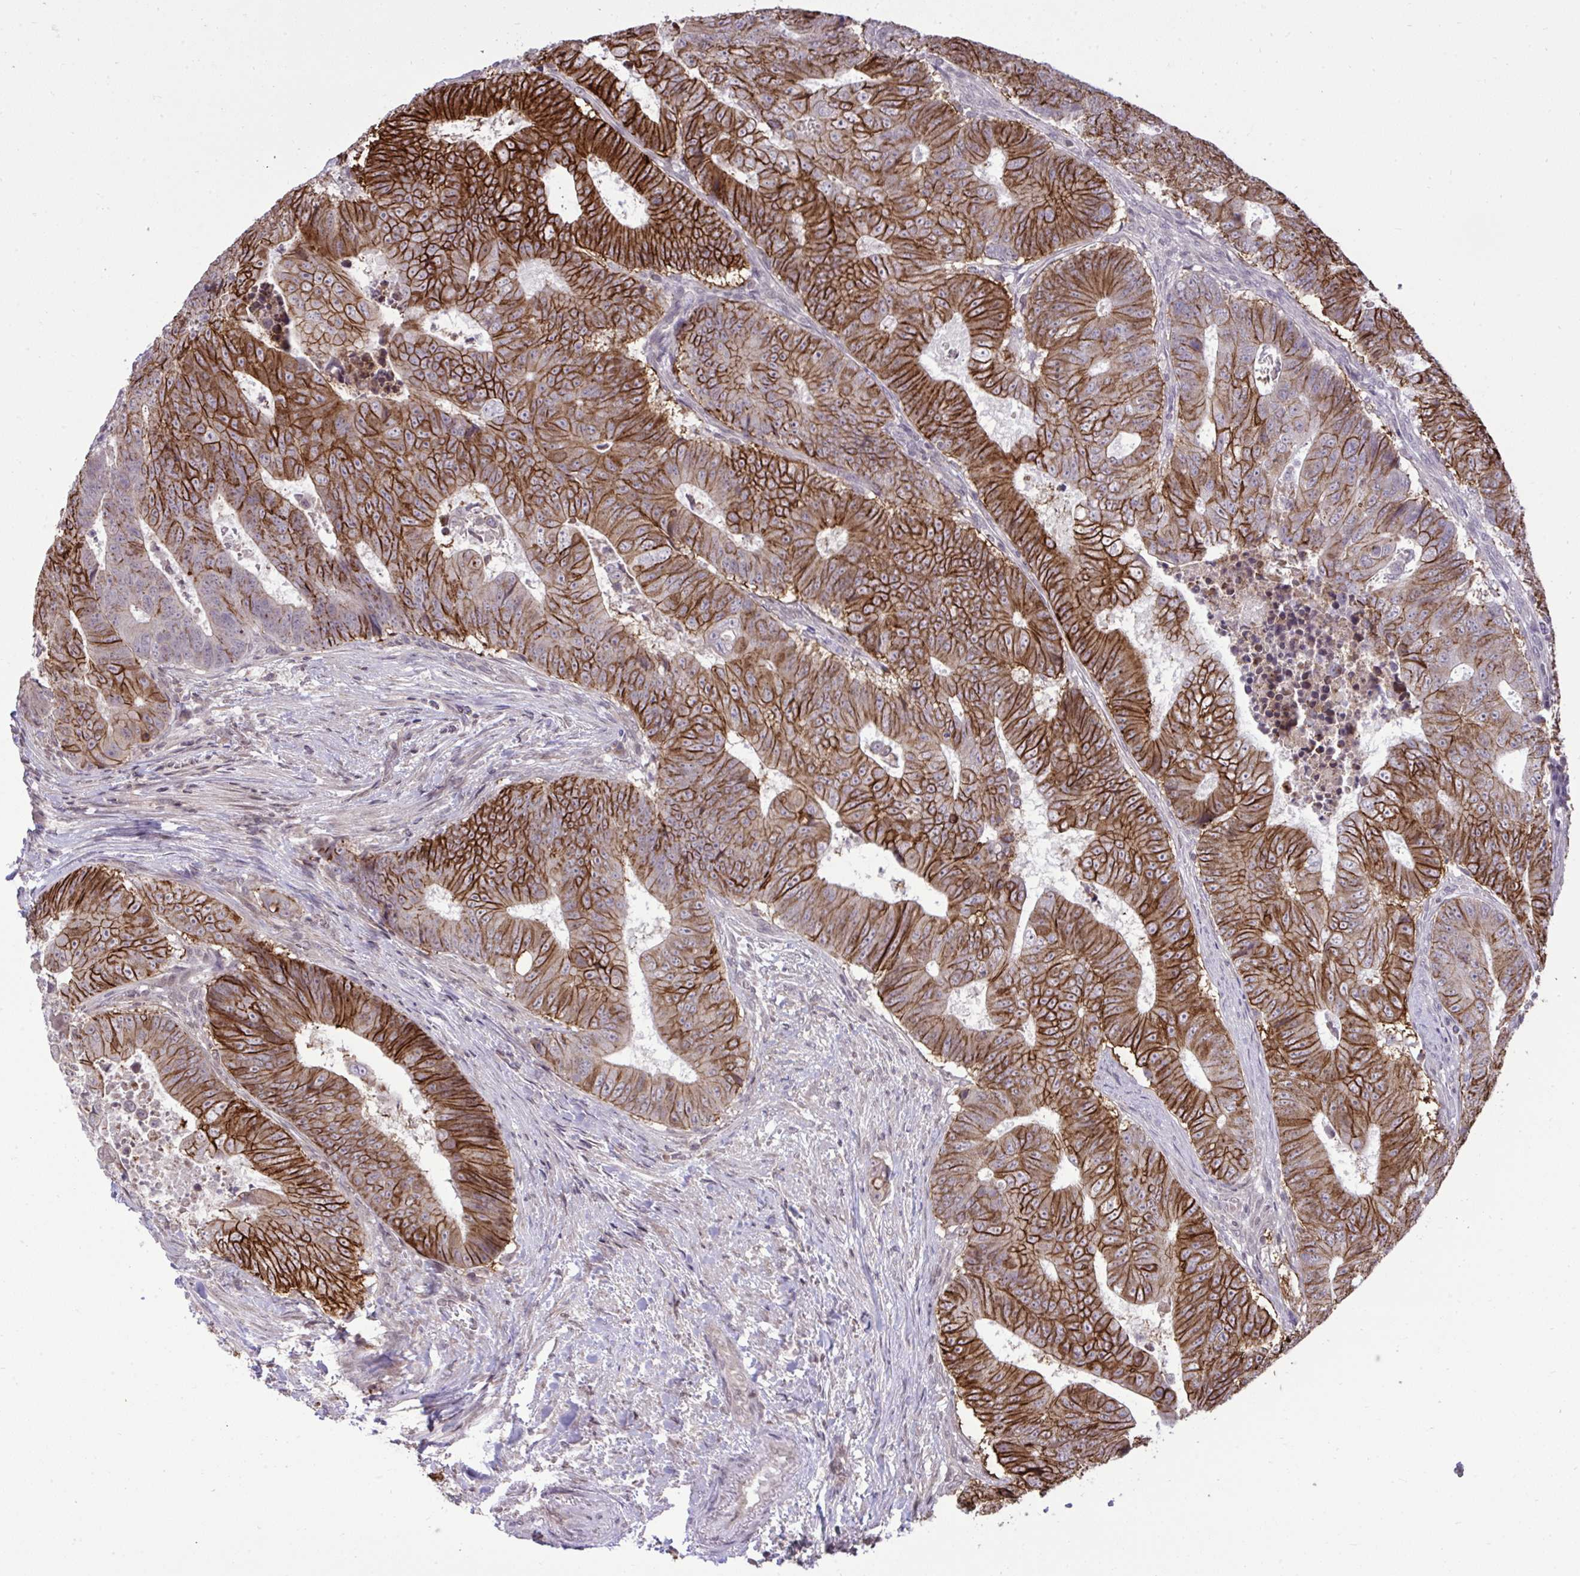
{"staining": {"intensity": "strong", "quantity": ">75%", "location": "cytoplasmic/membranous"}, "tissue": "colorectal cancer", "cell_type": "Tumor cells", "image_type": "cancer", "snomed": [{"axis": "morphology", "description": "Adenocarcinoma, NOS"}, {"axis": "topography", "description": "Colon"}], "caption": "Immunohistochemistry histopathology image of neoplastic tissue: human colorectal adenocarcinoma stained using immunohistochemistry (IHC) displays high levels of strong protein expression localized specifically in the cytoplasmic/membranous of tumor cells, appearing as a cytoplasmic/membranous brown color.", "gene": "CYP20A1", "patient": {"sex": "female", "age": 48}}